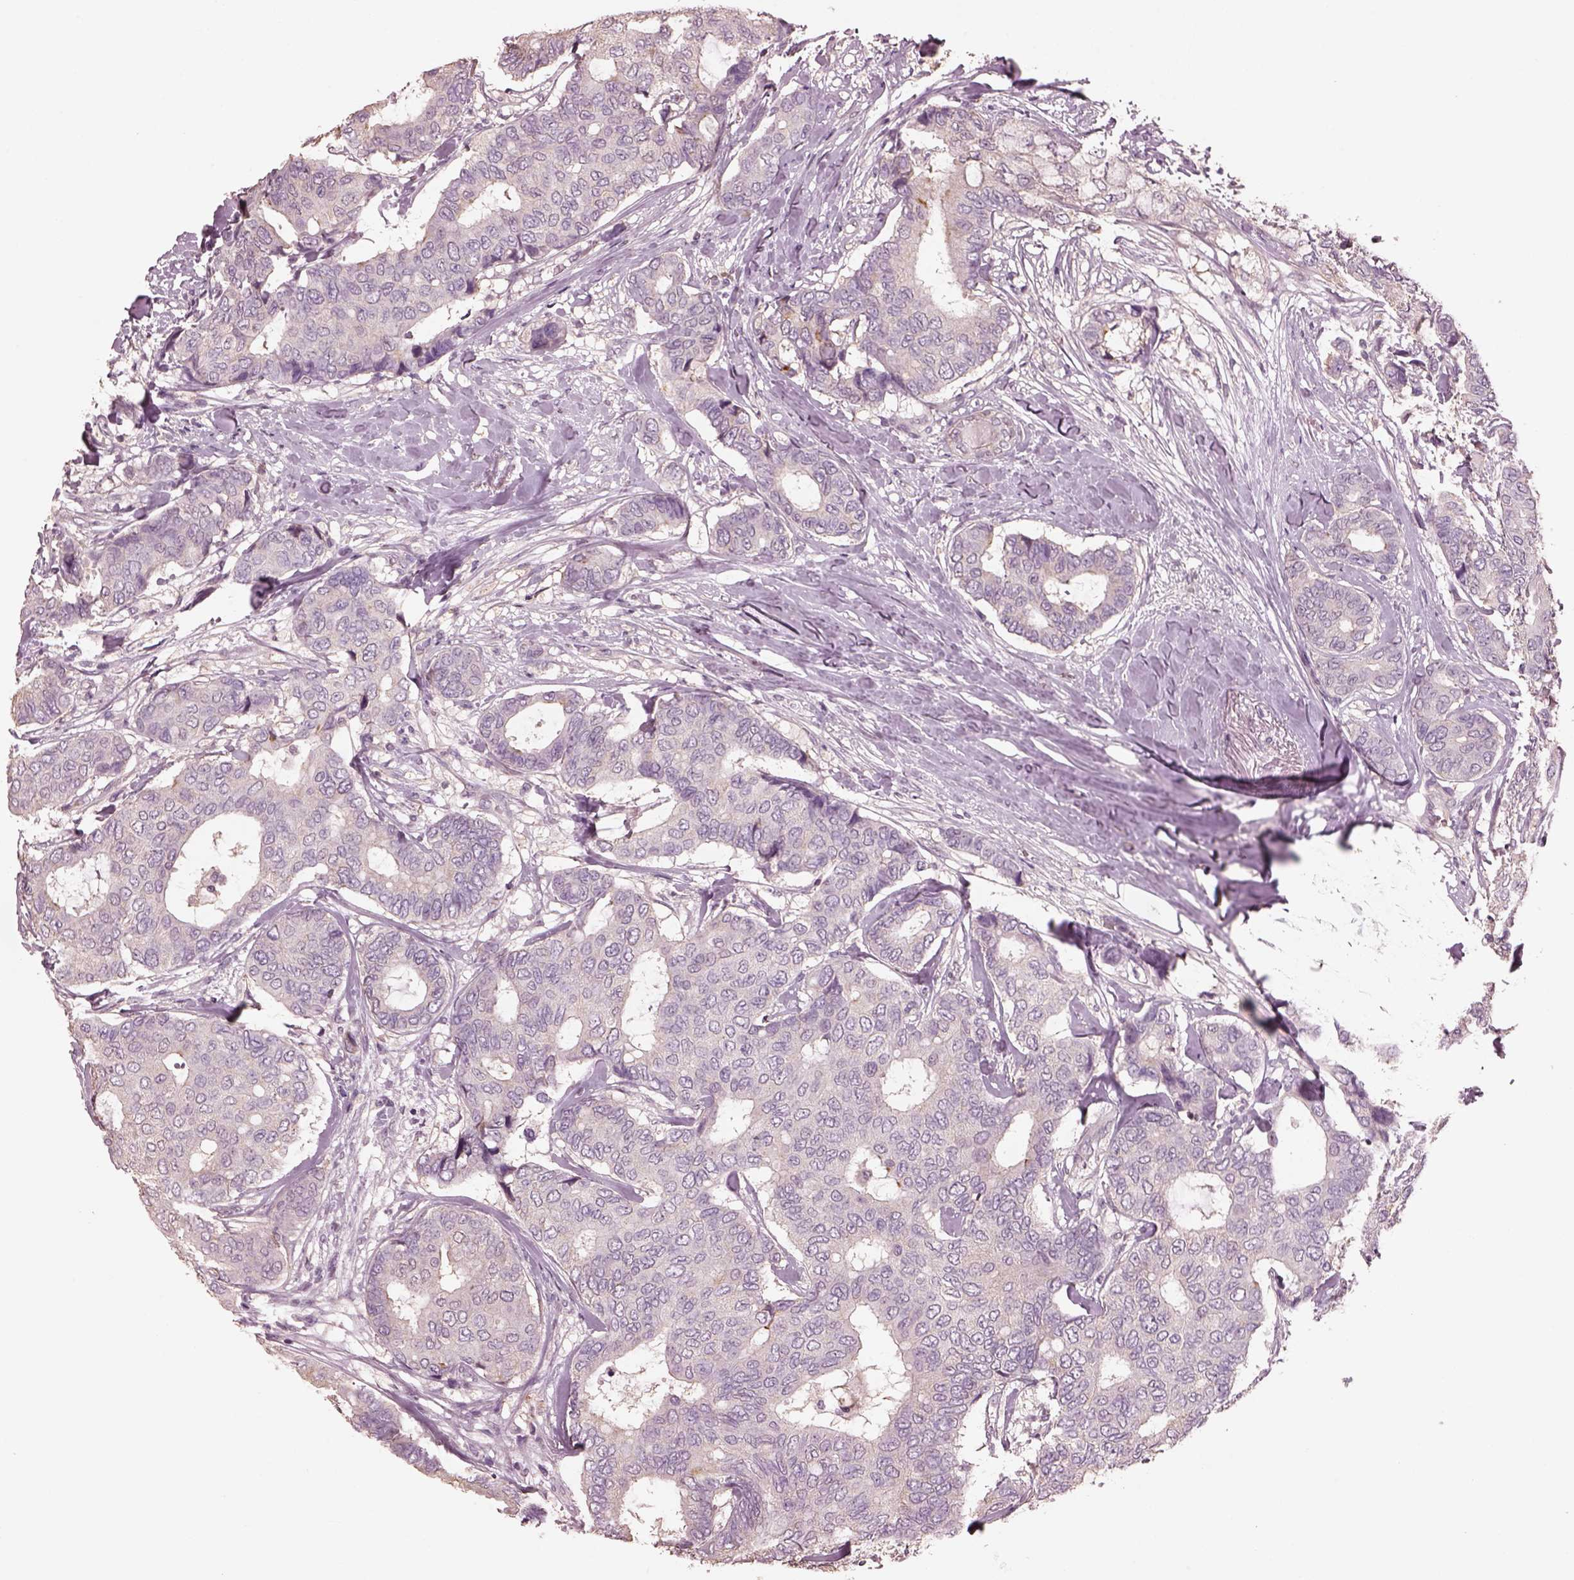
{"staining": {"intensity": "negative", "quantity": "none", "location": "none"}, "tissue": "breast cancer", "cell_type": "Tumor cells", "image_type": "cancer", "snomed": [{"axis": "morphology", "description": "Duct carcinoma"}, {"axis": "topography", "description": "Breast"}], "caption": "DAB (3,3'-diaminobenzidine) immunohistochemical staining of intraductal carcinoma (breast) displays no significant expression in tumor cells.", "gene": "SRI", "patient": {"sex": "female", "age": 75}}